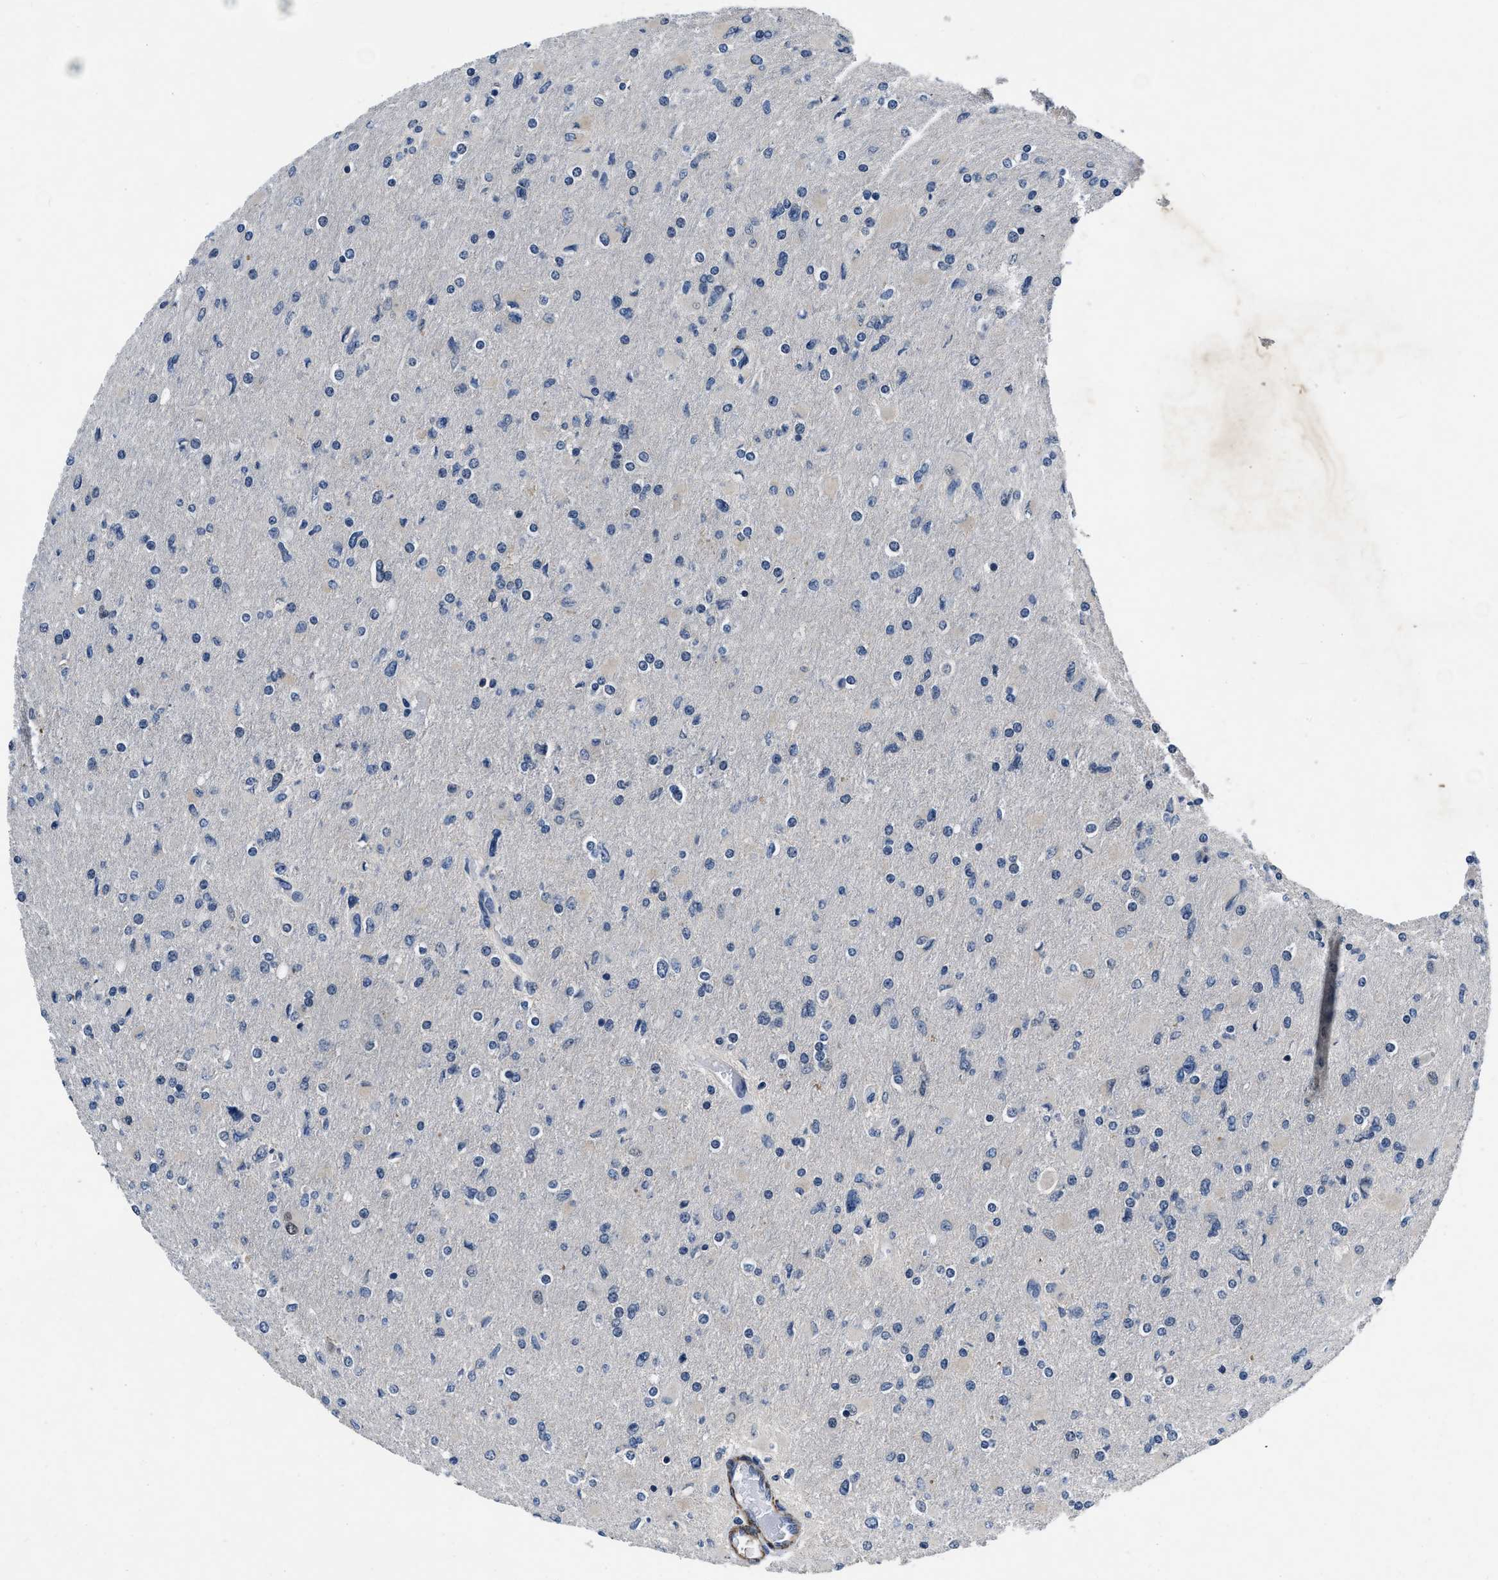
{"staining": {"intensity": "negative", "quantity": "none", "location": "none"}, "tissue": "glioma", "cell_type": "Tumor cells", "image_type": "cancer", "snomed": [{"axis": "morphology", "description": "Glioma, malignant, High grade"}, {"axis": "topography", "description": "Cerebral cortex"}], "caption": "High power microscopy histopathology image of an IHC image of glioma, revealing no significant positivity in tumor cells.", "gene": "LANCL2", "patient": {"sex": "female", "age": 36}}